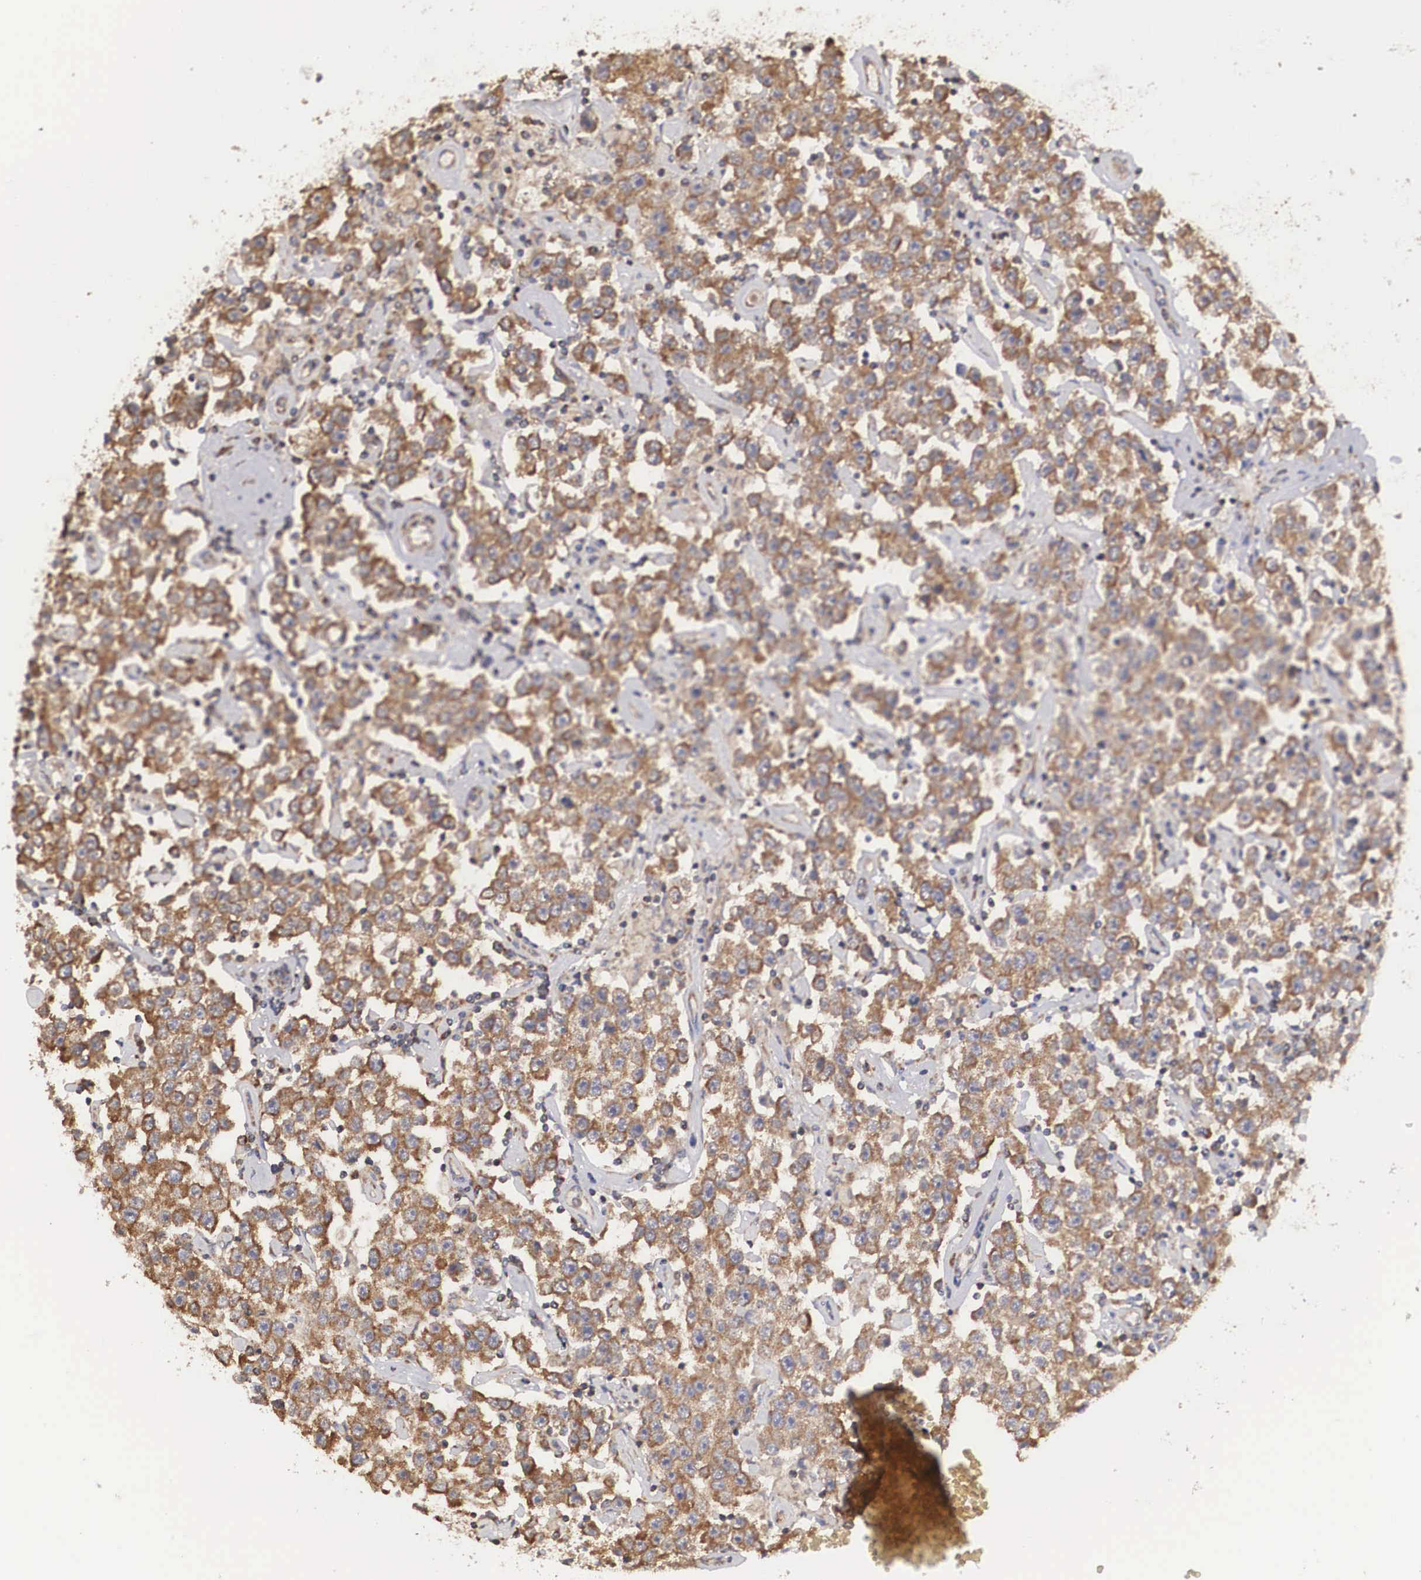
{"staining": {"intensity": "moderate", "quantity": ">75%", "location": "cytoplasmic/membranous"}, "tissue": "testis cancer", "cell_type": "Tumor cells", "image_type": "cancer", "snomed": [{"axis": "morphology", "description": "Seminoma, NOS"}, {"axis": "topography", "description": "Testis"}], "caption": "IHC histopathology image of seminoma (testis) stained for a protein (brown), which displays medium levels of moderate cytoplasmic/membranous expression in about >75% of tumor cells.", "gene": "DHRS1", "patient": {"sex": "male", "age": 52}}